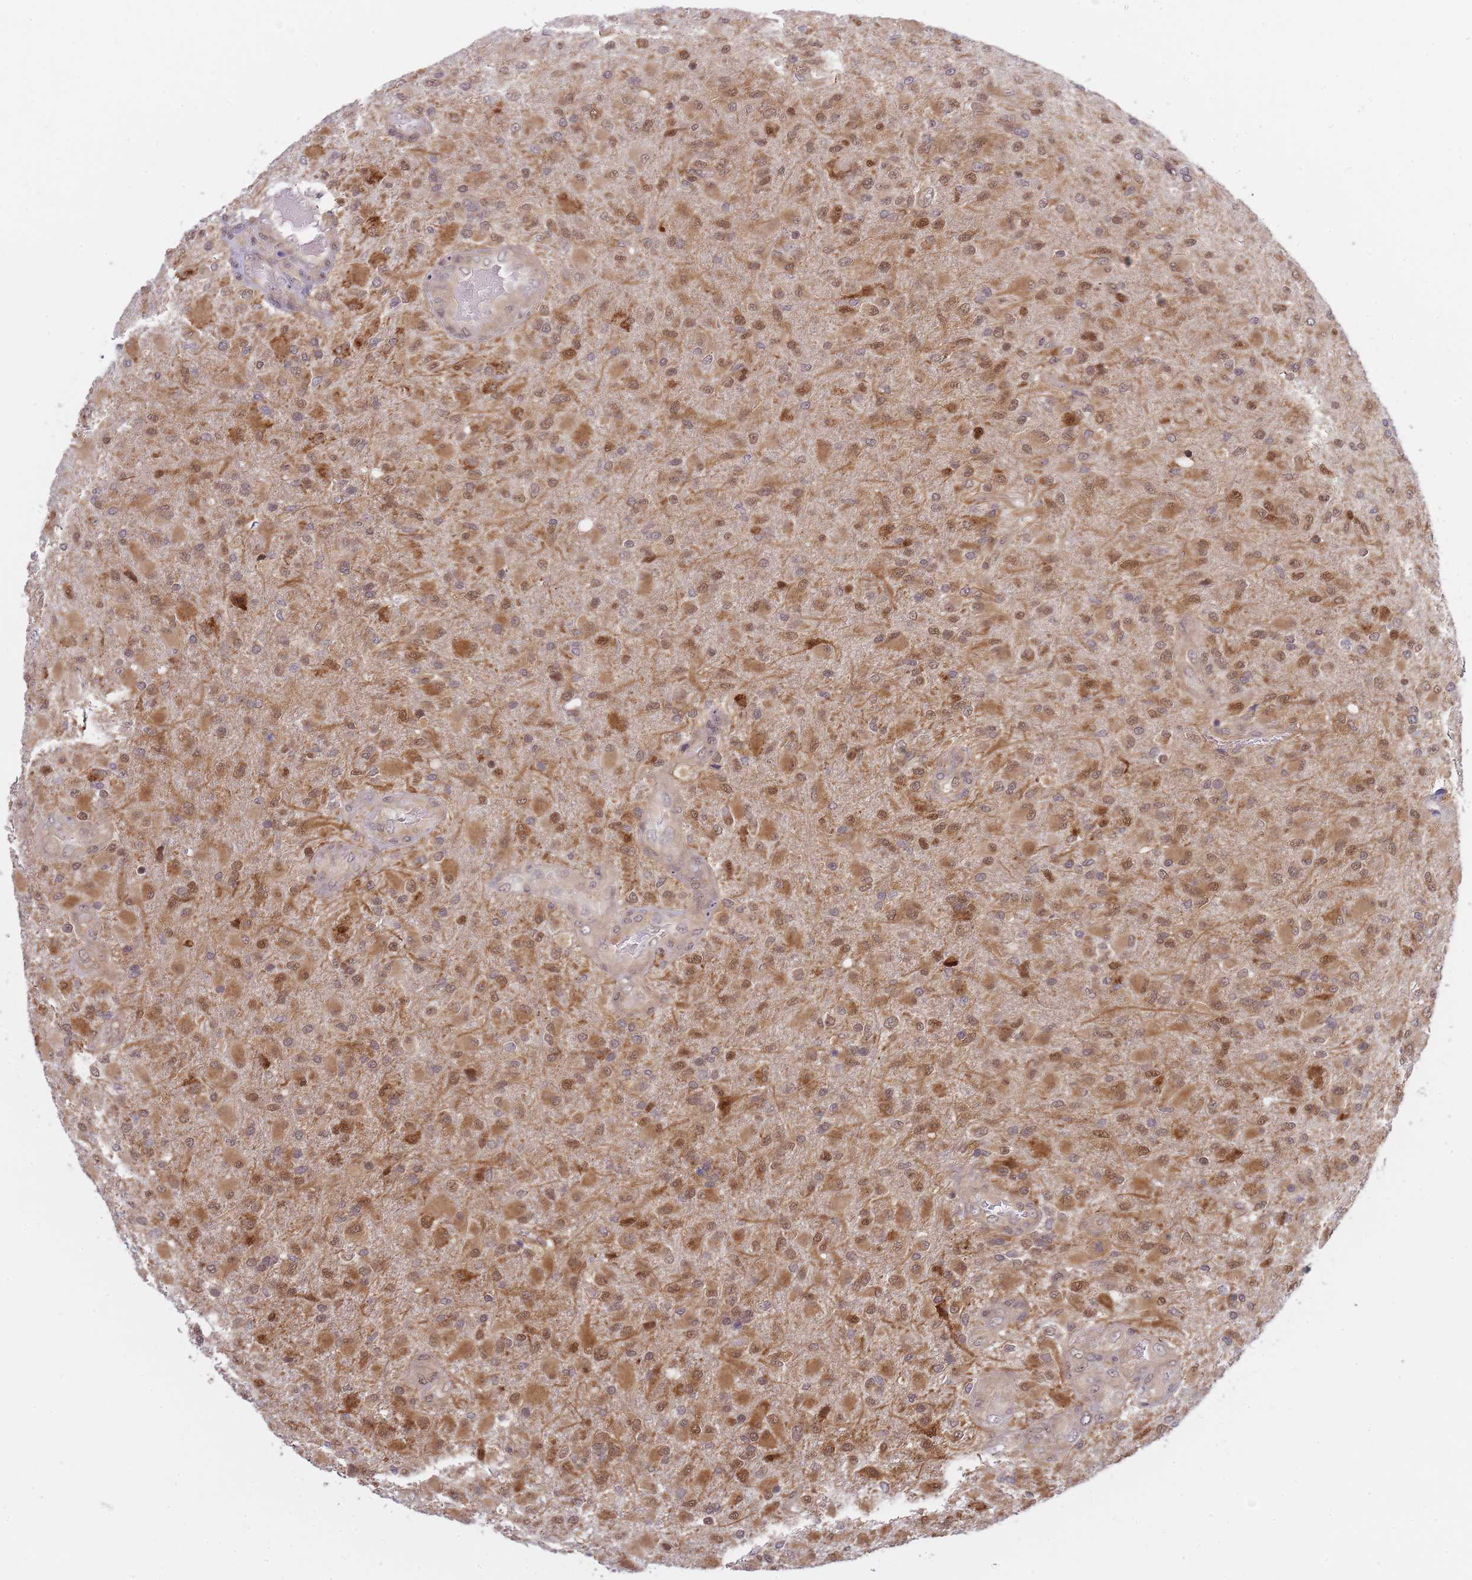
{"staining": {"intensity": "moderate", "quantity": ">75%", "location": "cytoplasmic/membranous"}, "tissue": "glioma", "cell_type": "Tumor cells", "image_type": "cancer", "snomed": [{"axis": "morphology", "description": "Glioma, malignant, Low grade"}, {"axis": "topography", "description": "Brain"}], "caption": "This histopathology image reveals immunohistochemistry staining of human glioma, with medium moderate cytoplasmic/membranous expression in about >75% of tumor cells.", "gene": "NSFL1C", "patient": {"sex": "male", "age": 65}}